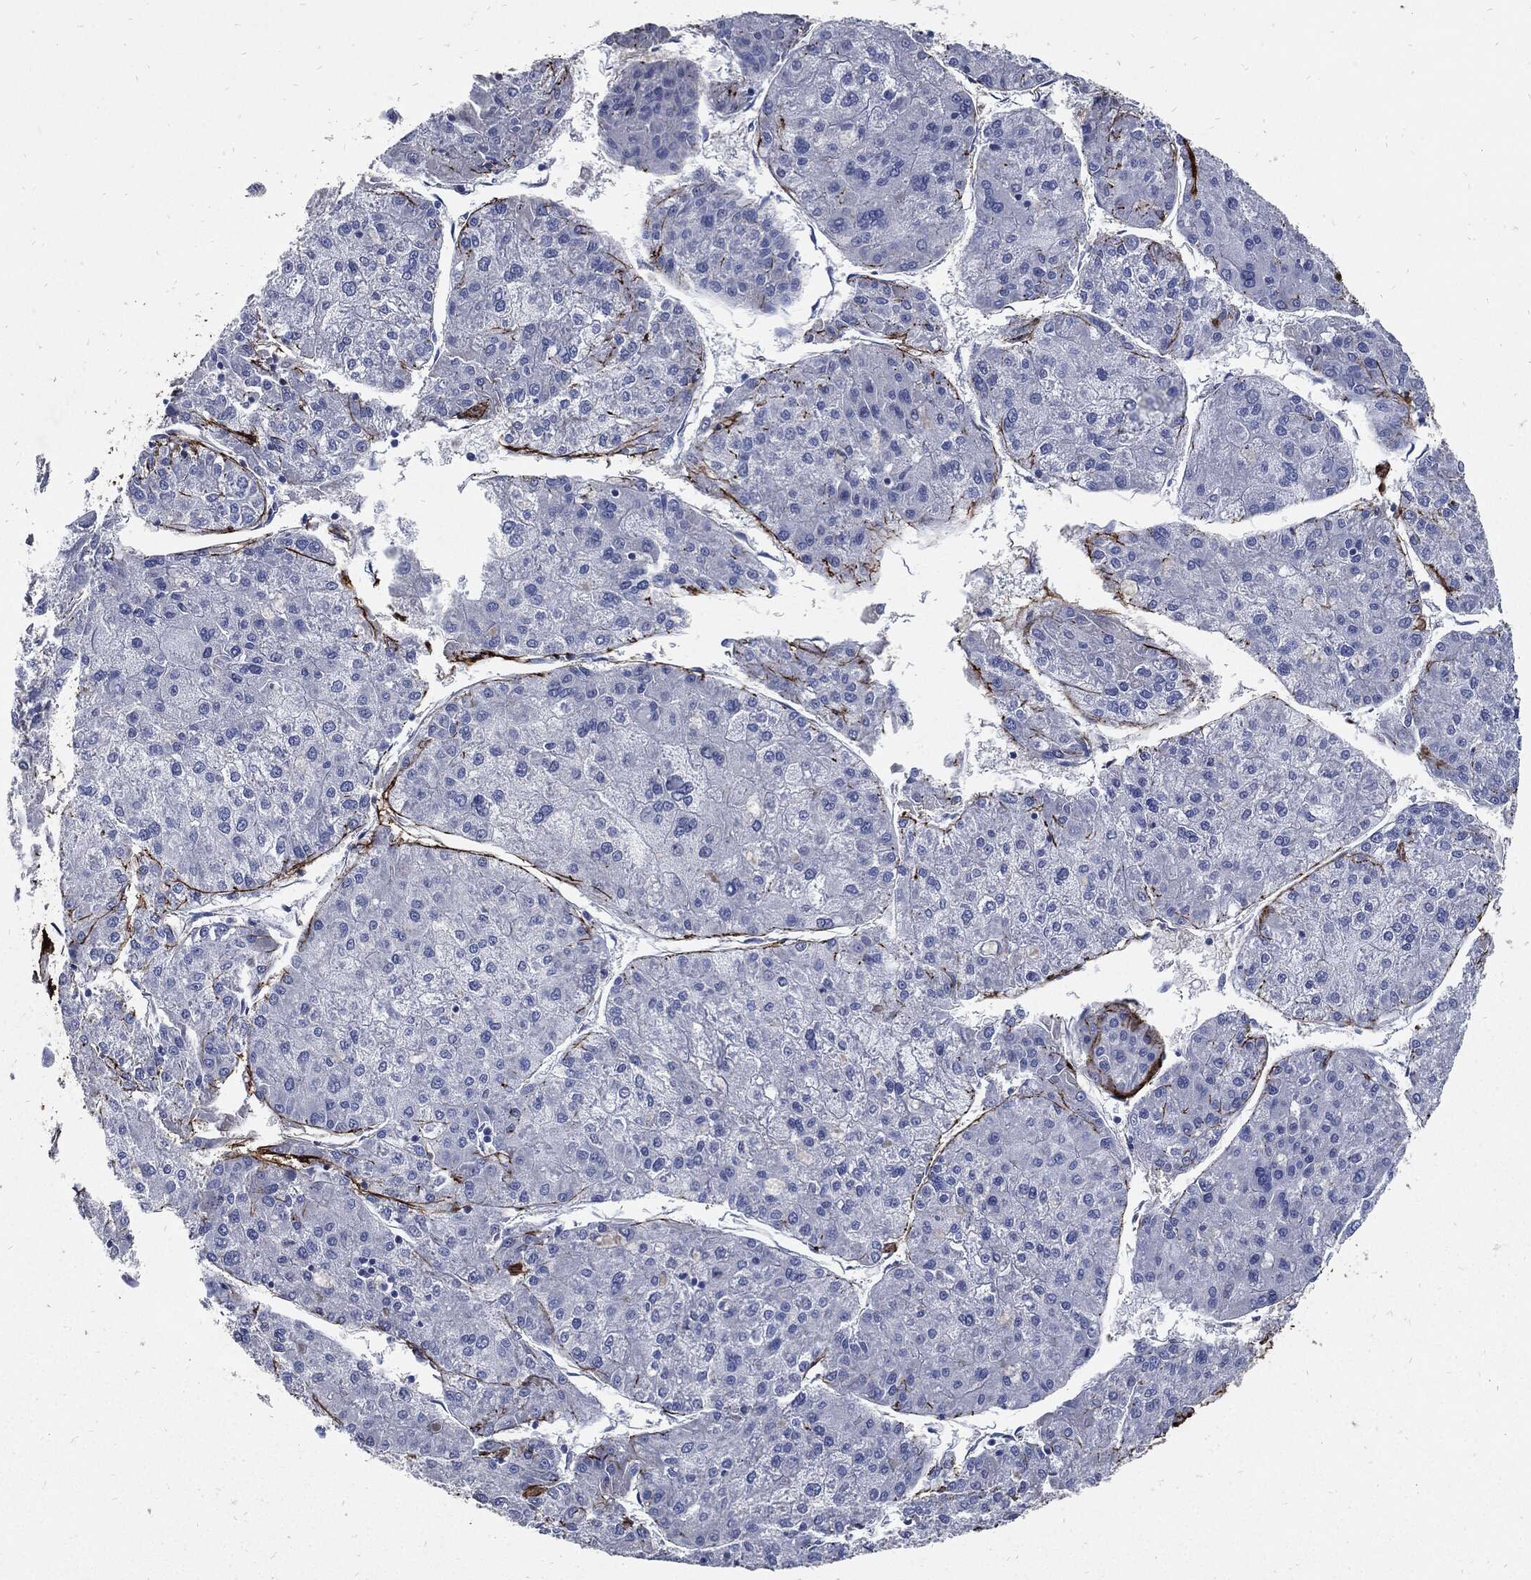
{"staining": {"intensity": "negative", "quantity": "none", "location": "none"}, "tissue": "liver cancer", "cell_type": "Tumor cells", "image_type": "cancer", "snomed": [{"axis": "morphology", "description": "Carcinoma, Hepatocellular, NOS"}, {"axis": "topography", "description": "Liver"}], "caption": "Human liver hepatocellular carcinoma stained for a protein using immunohistochemistry (IHC) demonstrates no expression in tumor cells.", "gene": "FBN1", "patient": {"sex": "male", "age": 43}}